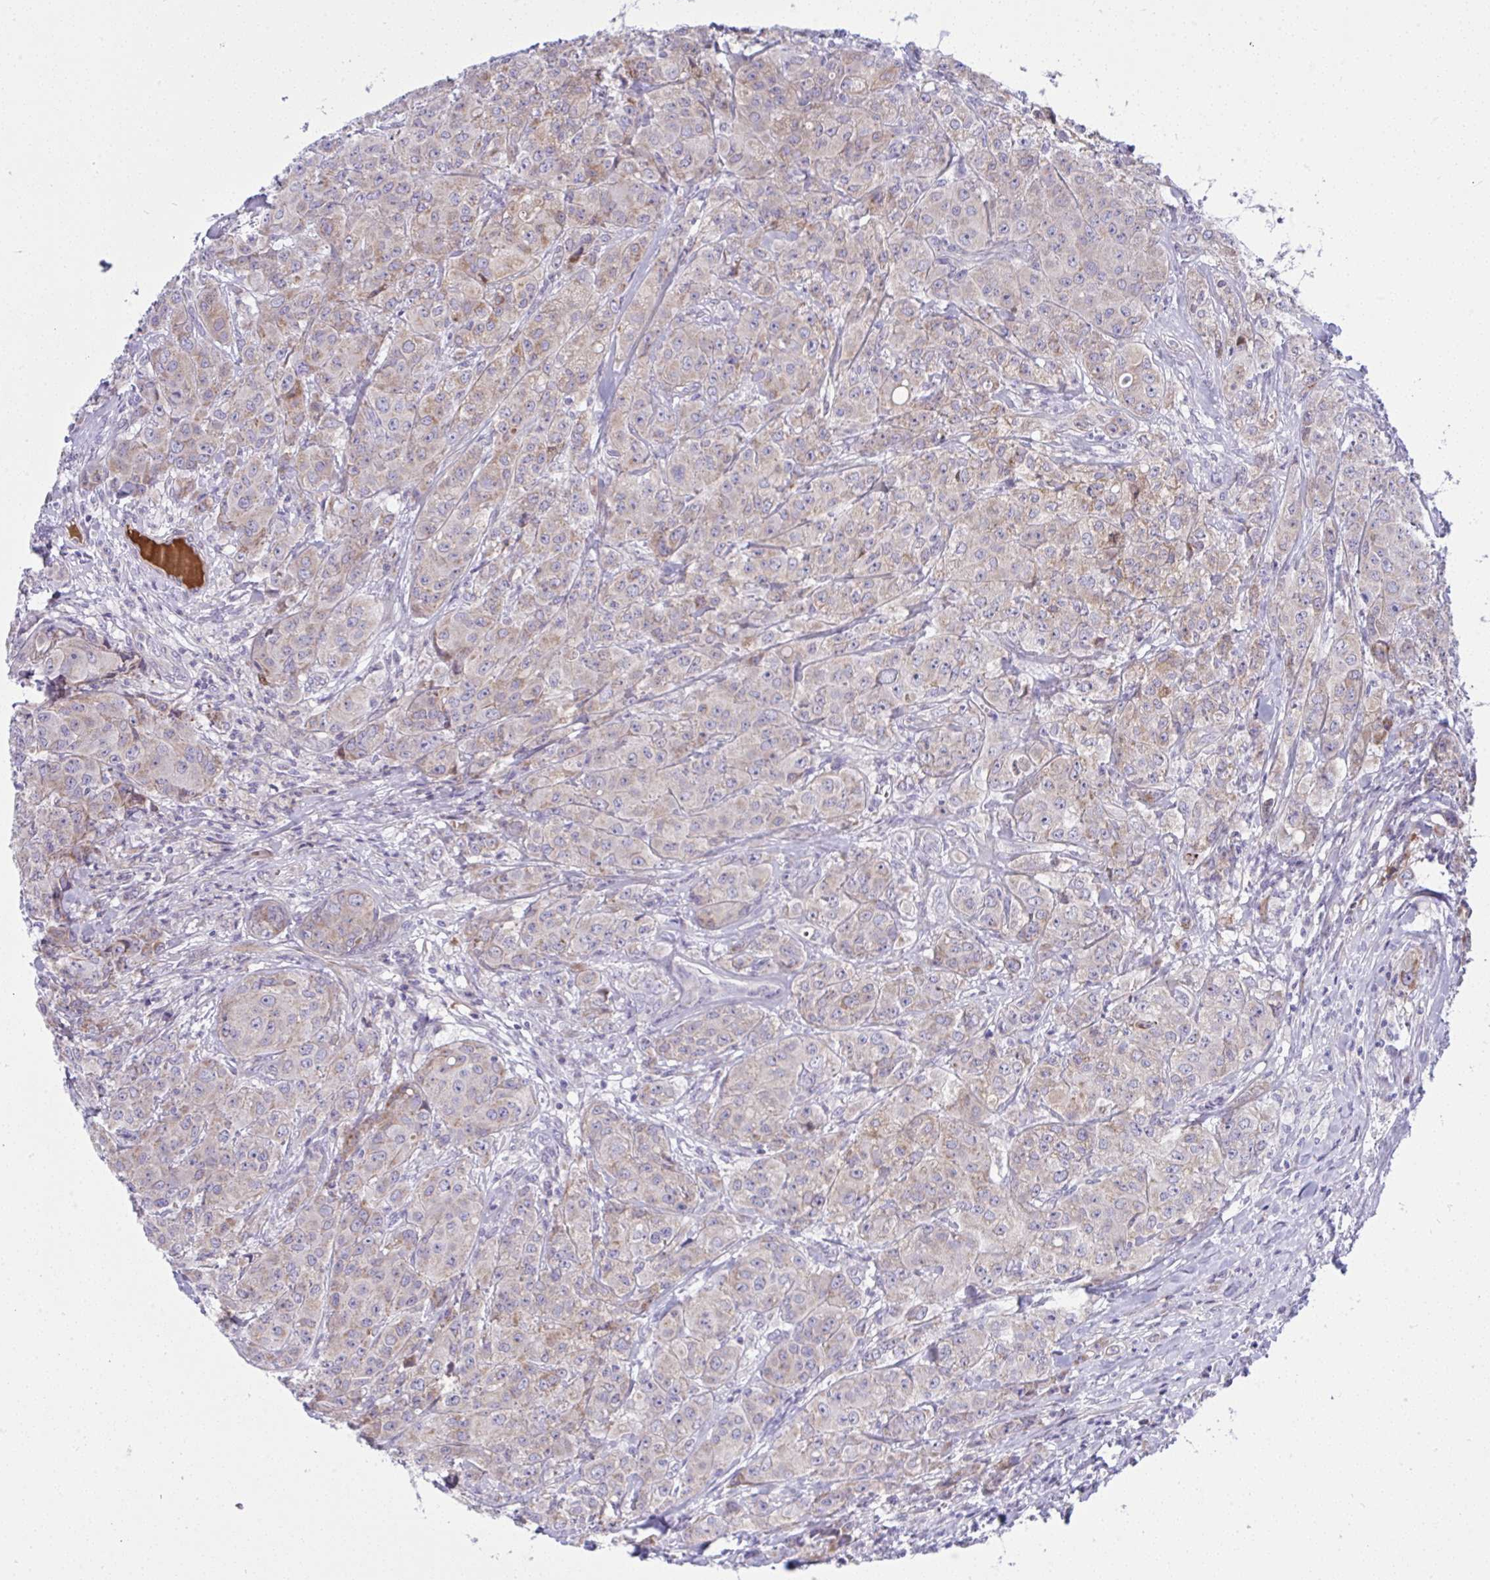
{"staining": {"intensity": "weak", "quantity": "25%-75%", "location": "cytoplasmic/membranous"}, "tissue": "breast cancer", "cell_type": "Tumor cells", "image_type": "cancer", "snomed": [{"axis": "morphology", "description": "Normal tissue, NOS"}, {"axis": "morphology", "description": "Duct carcinoma"}, {"axis": "topography", "description": "Breast"}], "caption": "Intraductal carcinoma (breast) stained for a protein (brown) exhibits weak cytoplasmic/membranous positive expression in about 25%-75% of tumor cells.", "gene": "NTN1", "patient": {"sex": "female", "age": 43}}